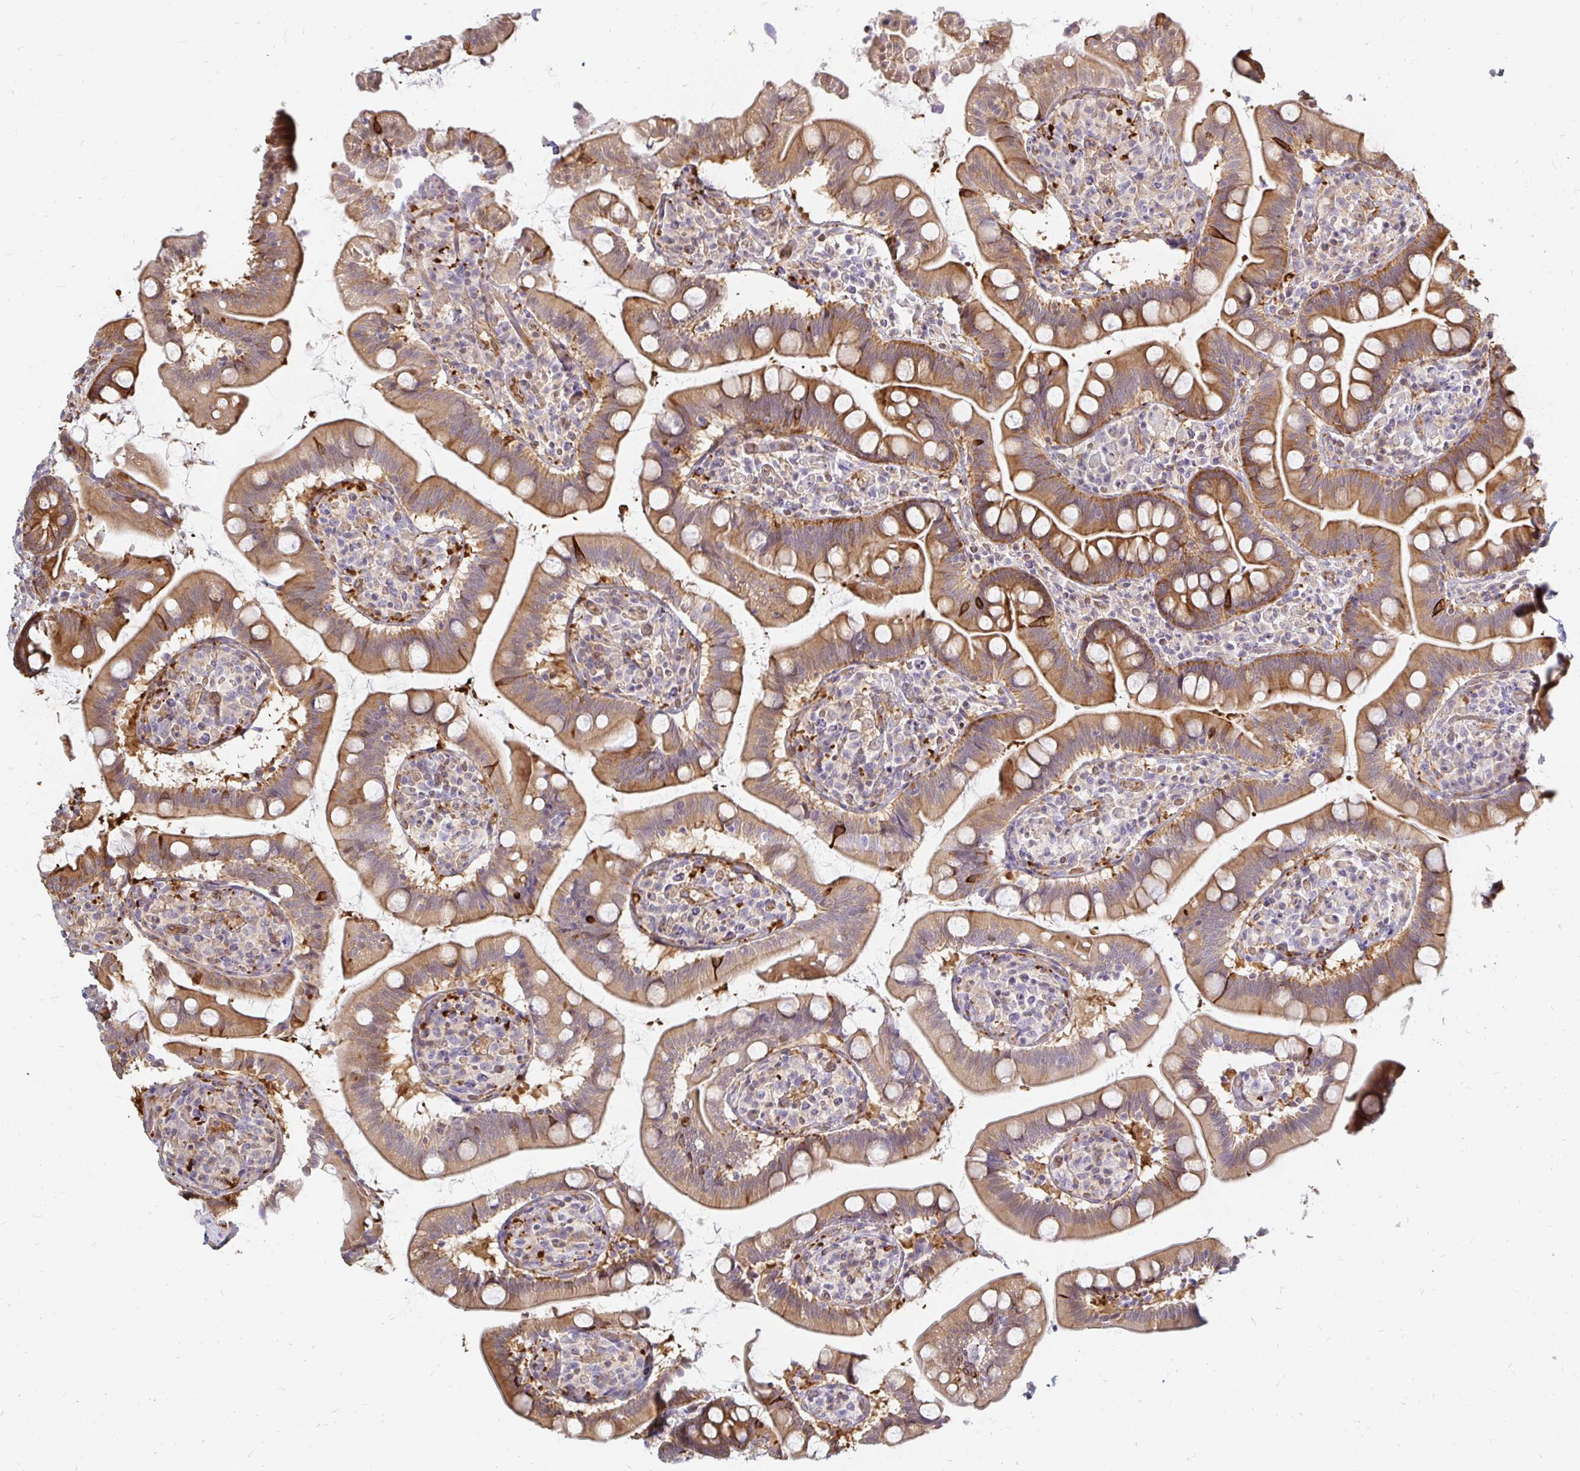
{"staining": {"intensity": "moderate", "quantity": "25%-75%", "location": "cytoplasmic/membranous"}, "tissue": "small intestine", "cell_type": "Glandular cells", "image_type": "normal", "snomed": [{"axis": "morphology", "description": "Normal tissue, NOS"}, {"axis": "topography", "description": "Small intestine"}], "caption": "Small intestine was stained to show a protein in brown. There is medium levels of moderate cytoplasmic/membranous positivity in about 25%-75% of glandular cells.", "gene": "CAST", "patient": {"sex": "female", "age": 64}}